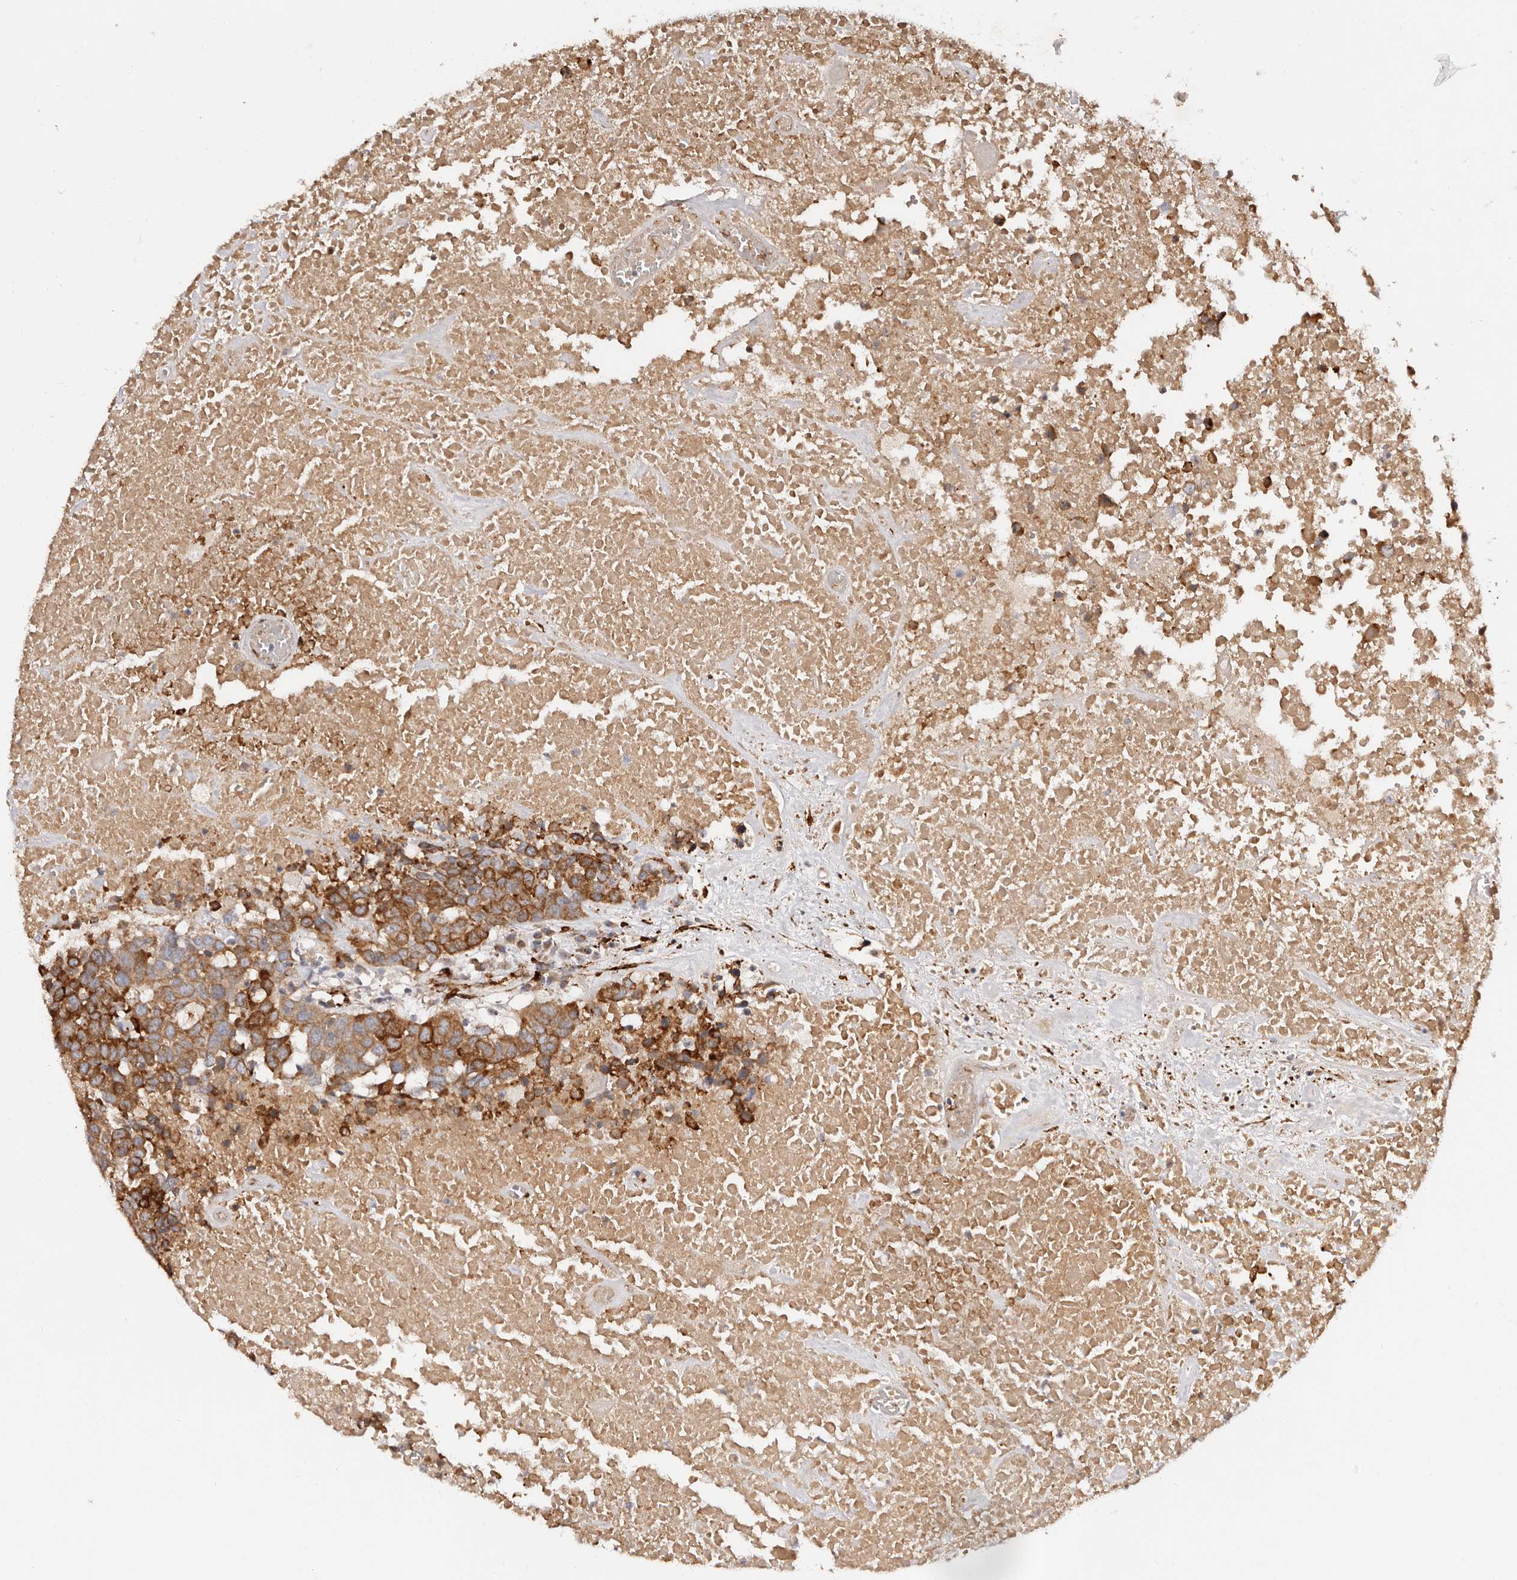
{"staining": {"intensity": "moderate", "quantity": ">75%", "location": "cytoplasmic/membranous"}, "tissue": "head and neck cancer", "cell_type": "Tumor cells", "image_type": "cancer", "snomed": [{"axis": "morphology", "description": "Squamous cell carcinoma, NOS"}, {"axis": "topography", "description": "Head-Neck"}], "caption": "Immunohistochemical staining of head and neck cancer (squamous cell carcinoma) reveals medium levels of moderate cytoplasmic/membranous expression in about >75% of tumor cells.", "gene": "SERPINH1", "patient": {"sex": "male", "age": 66}}